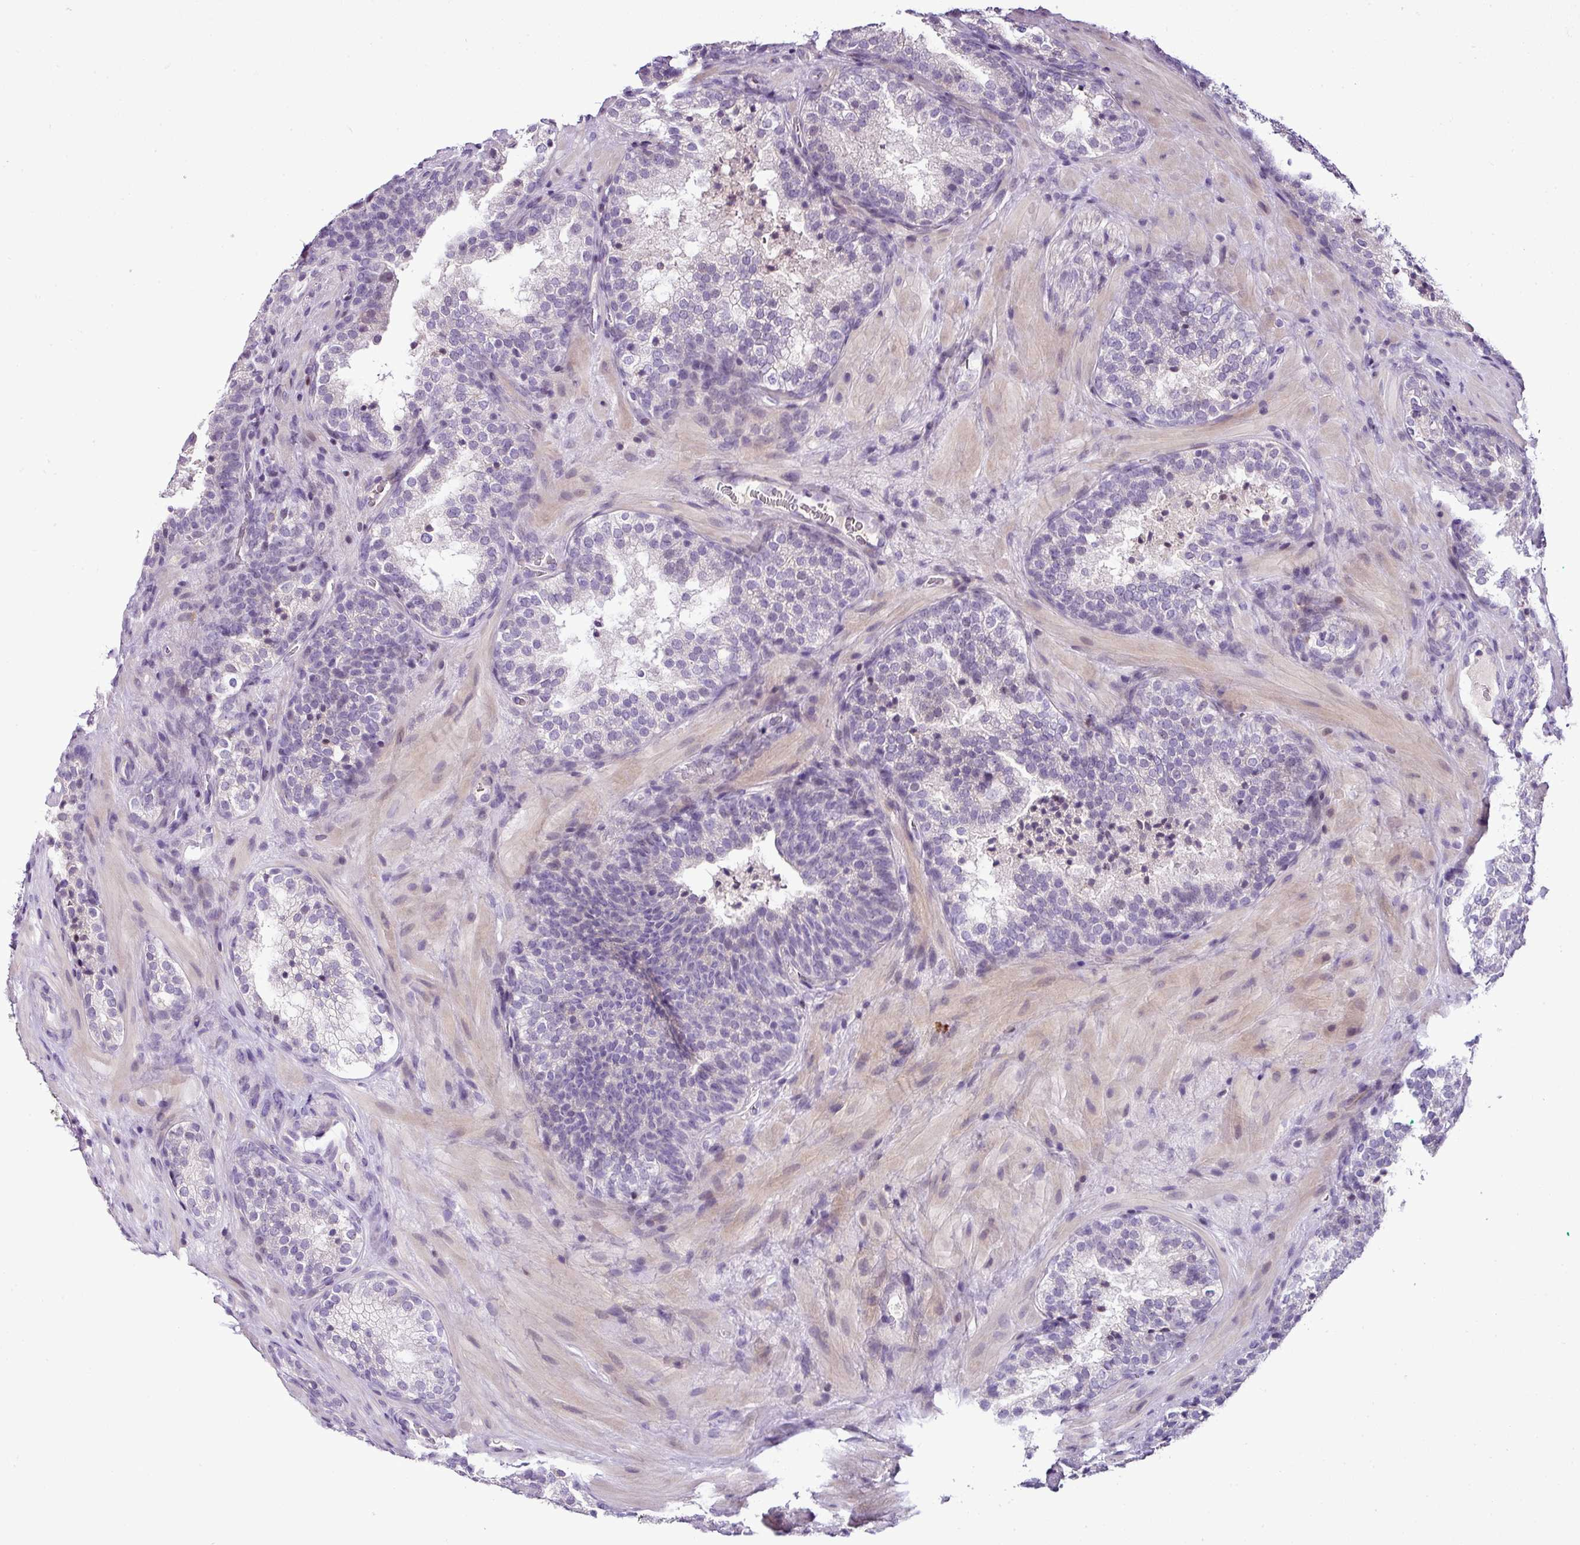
{"staining": {"intensity": "negative", "quantity": "none", "location": "none"}, "tissue": "prostate cancer", "cell_type": "Tumor cells", "image_type": "cancer", "snomed": [{"axis": "morphology", "description": "Adenocarcinoma, High grade"}, {"axis": "topography", "description": "Prostate"}], "caption": "A high-resolution micrograph shows IHC staining of prostate cancer (high-grade adenocarcinoma), which demonstrates no significant staining in tumor cells.", "gene": "TEX30", "patient": {"sex": "male", "age": 56}}